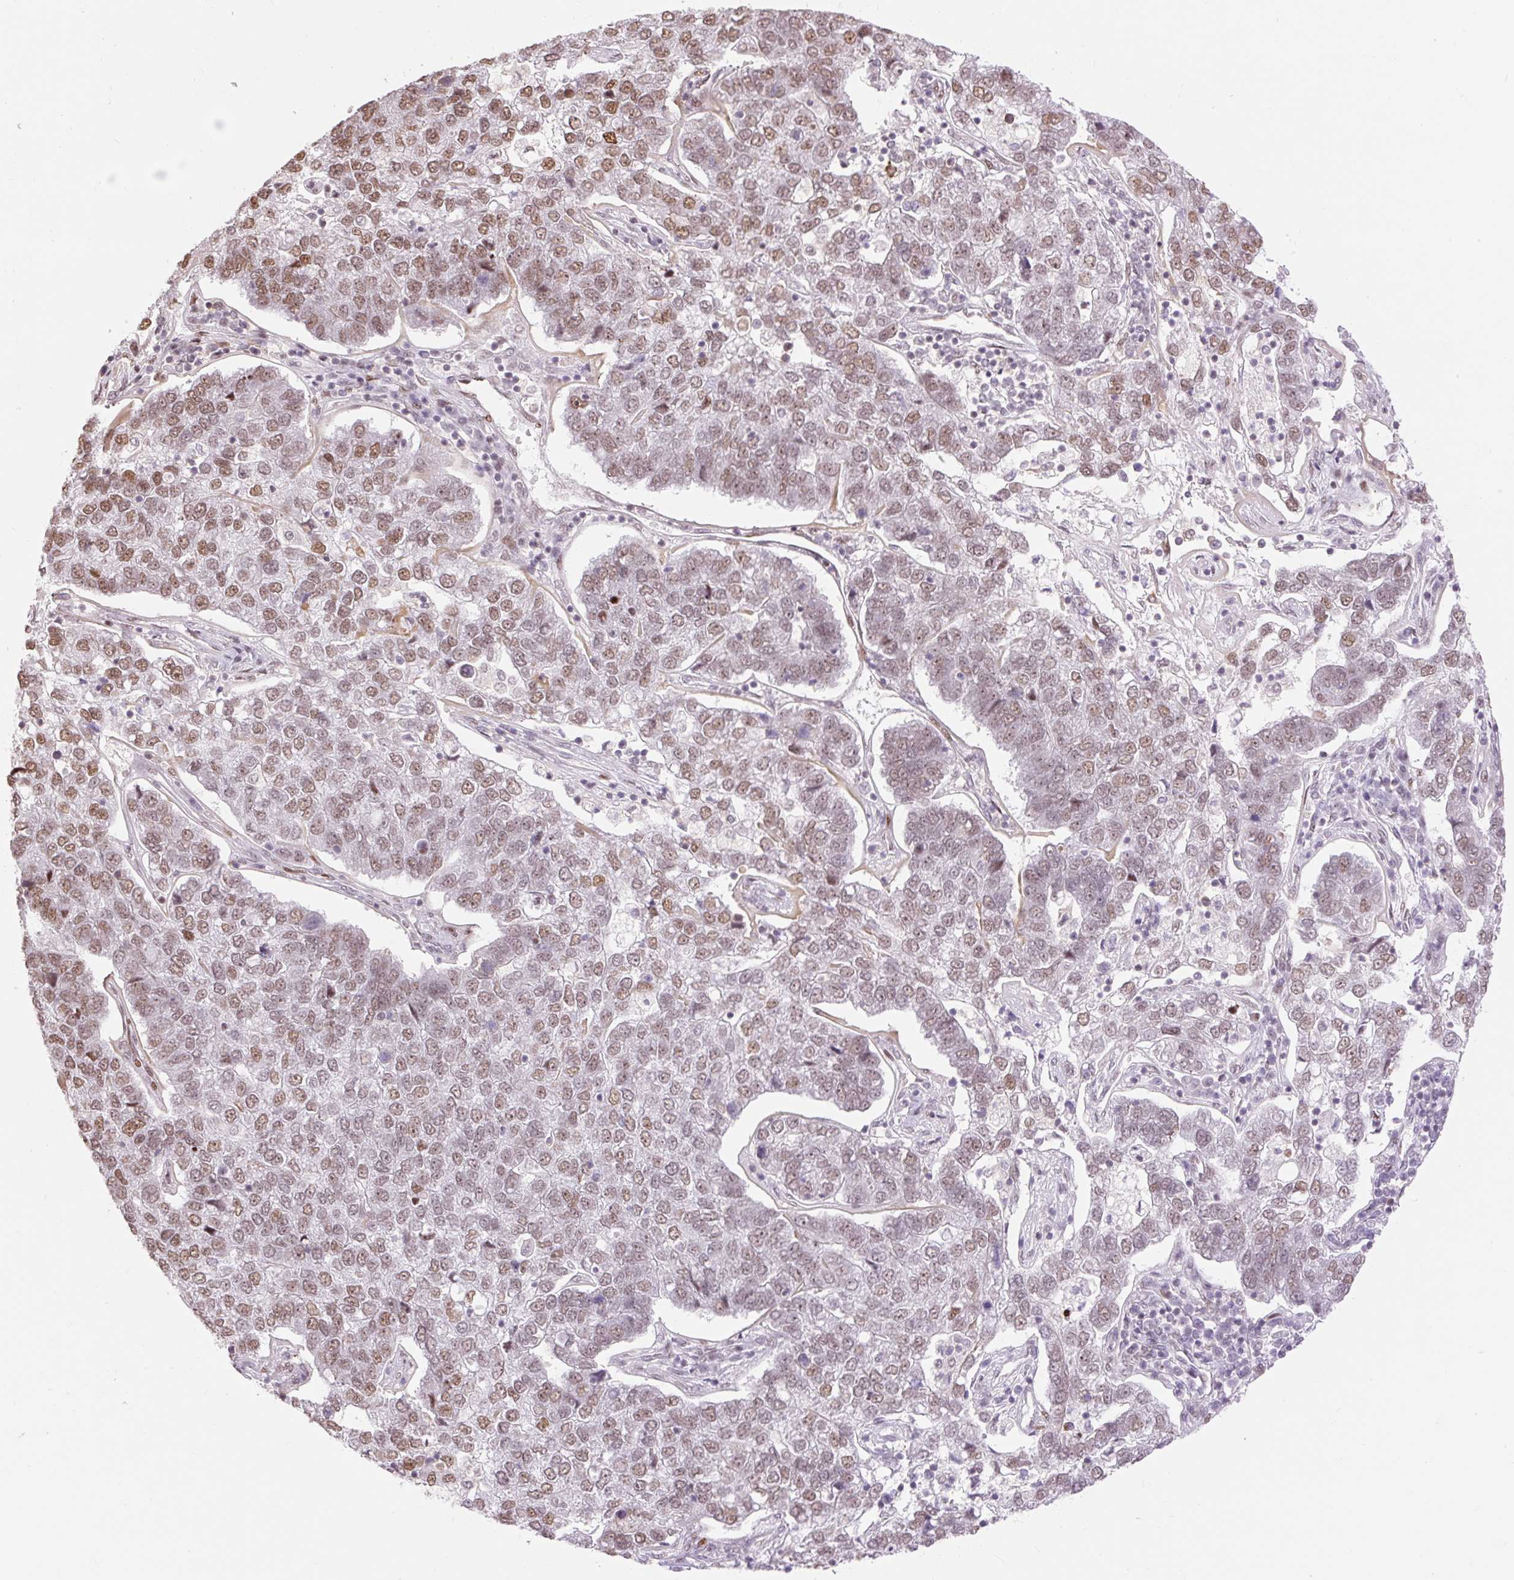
{"staining": {"intensity": "moderate", "quantity": "25%-75%", "location": "nuclear"}, "tissue": "pancreatic cancer", "cell_type": "Tumor cells", "image_type": "cancer", "snomed": [{"axis": "morphology", "description": "Adenocarcinoma, NOS"}, {"axis": "topography", "description": "Pancreas"}], "caption": "Brown immunohistochemical staining in human pancreatic cancer (adenocarcinoma) demonstrates moderate nuclear positivity in approximately 25%-75% of tumor cells. (DAB = brown stain, brightfield microscopy at high magnification).", "gene": "RIPPLY3", "patient": {"sex": "female", "age": 61}}